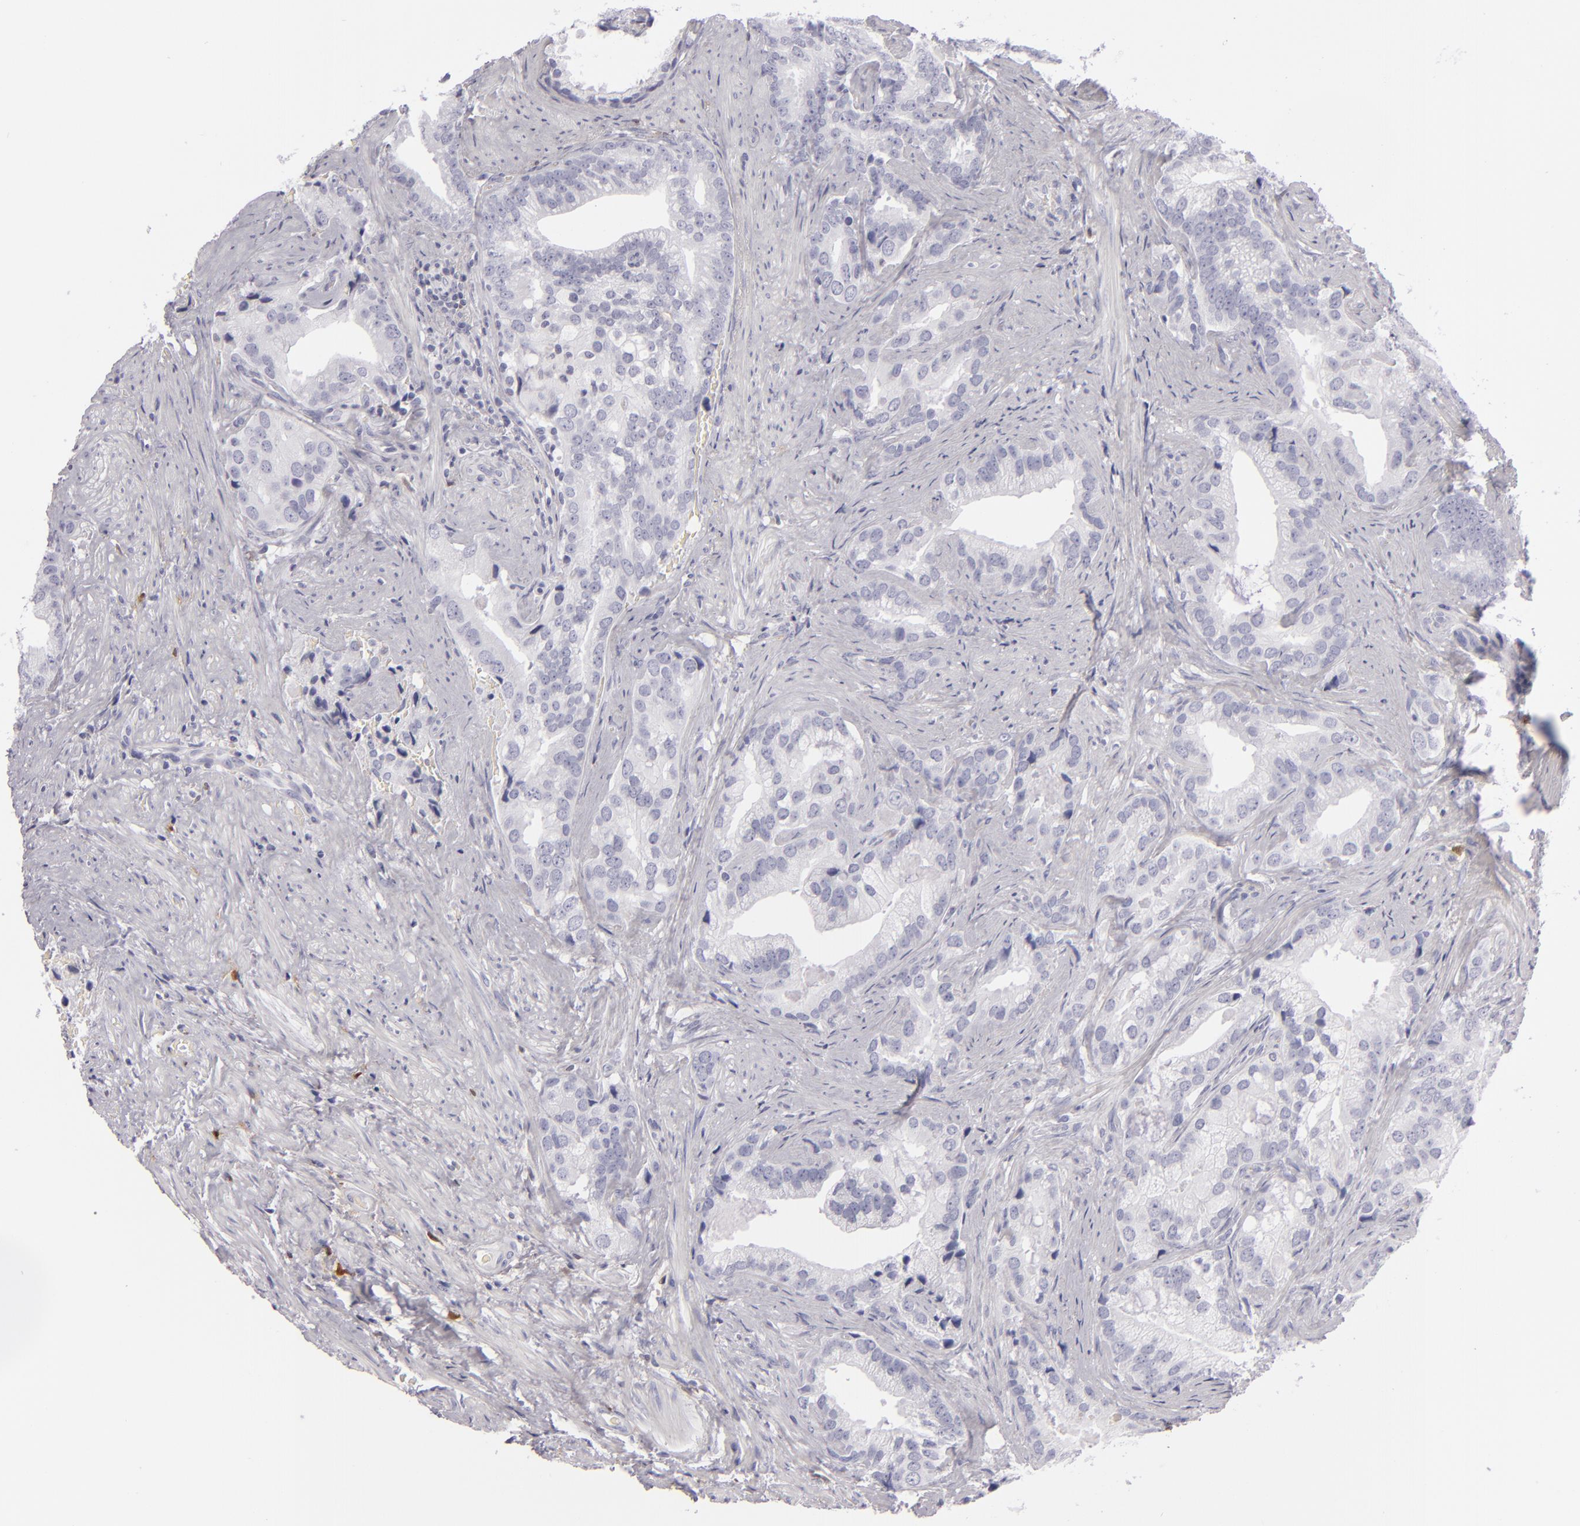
{"staining": {"intensity": "negative", "quantity": "none", "location": "none"}, "tissue": "prostate cancer", "cell_type": "Tumor cells", "image_type": "cancer", "snomed": [{"axis": "morphology", "description": "Adenocarcinoma, Low grade"}, {"axis": "topography", "description": "Prostate"}], "caption": "There is no significant expression in tumor cells of adenocarcinoma (low-grade) (prostate). (DAB IHC, high magnification).", "gene": "F13A1", "patient": {"sex": "male", "age": 71}}